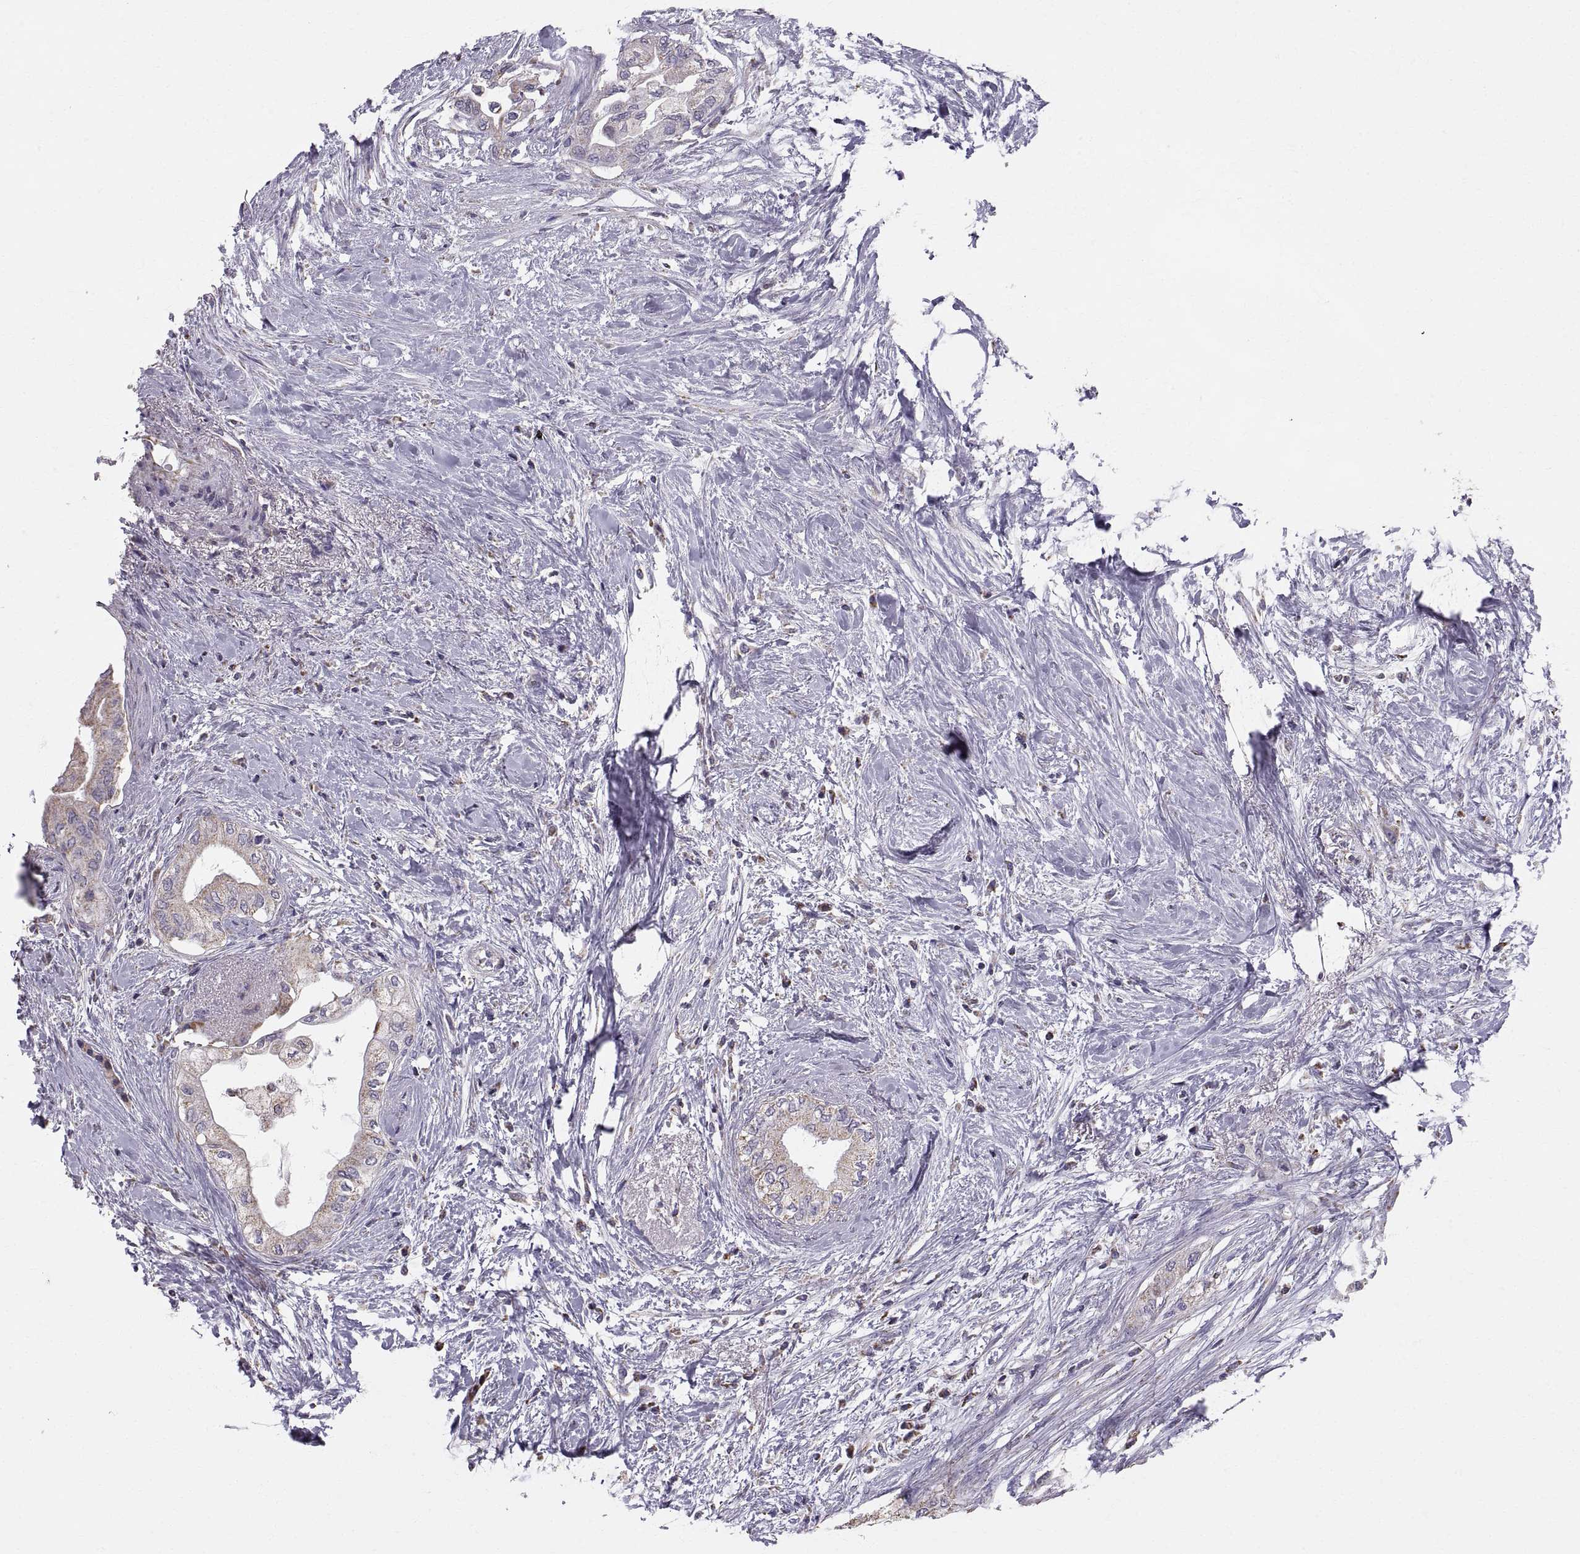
{"staining": {"intensity": "weak", "quantity": "25%-75%", "location": "cytoplasmic/membranous"}, "tissue": "pancreatic cancer", "cell_type": "Tumor cells", "image_type": "cancer", "snomed": [{"axis": "morphology", "description": "Normal tissue, NOS"}, {"axis": "morphology", "description": "Adenocarcinoma, NOS"}, {"axis": "topography", "description": "Pancreas"}, {"axis": "topography", "description": "Duodenum"}], "caption": "Protein staining reveals weak cytoplasmic/membranous staining in approximately 25%-75% of tumor cells in pancreatic cancer (adenocarcinoma).", "gene": "STMND1", "patient": {"sex": "female", "age": 60}}